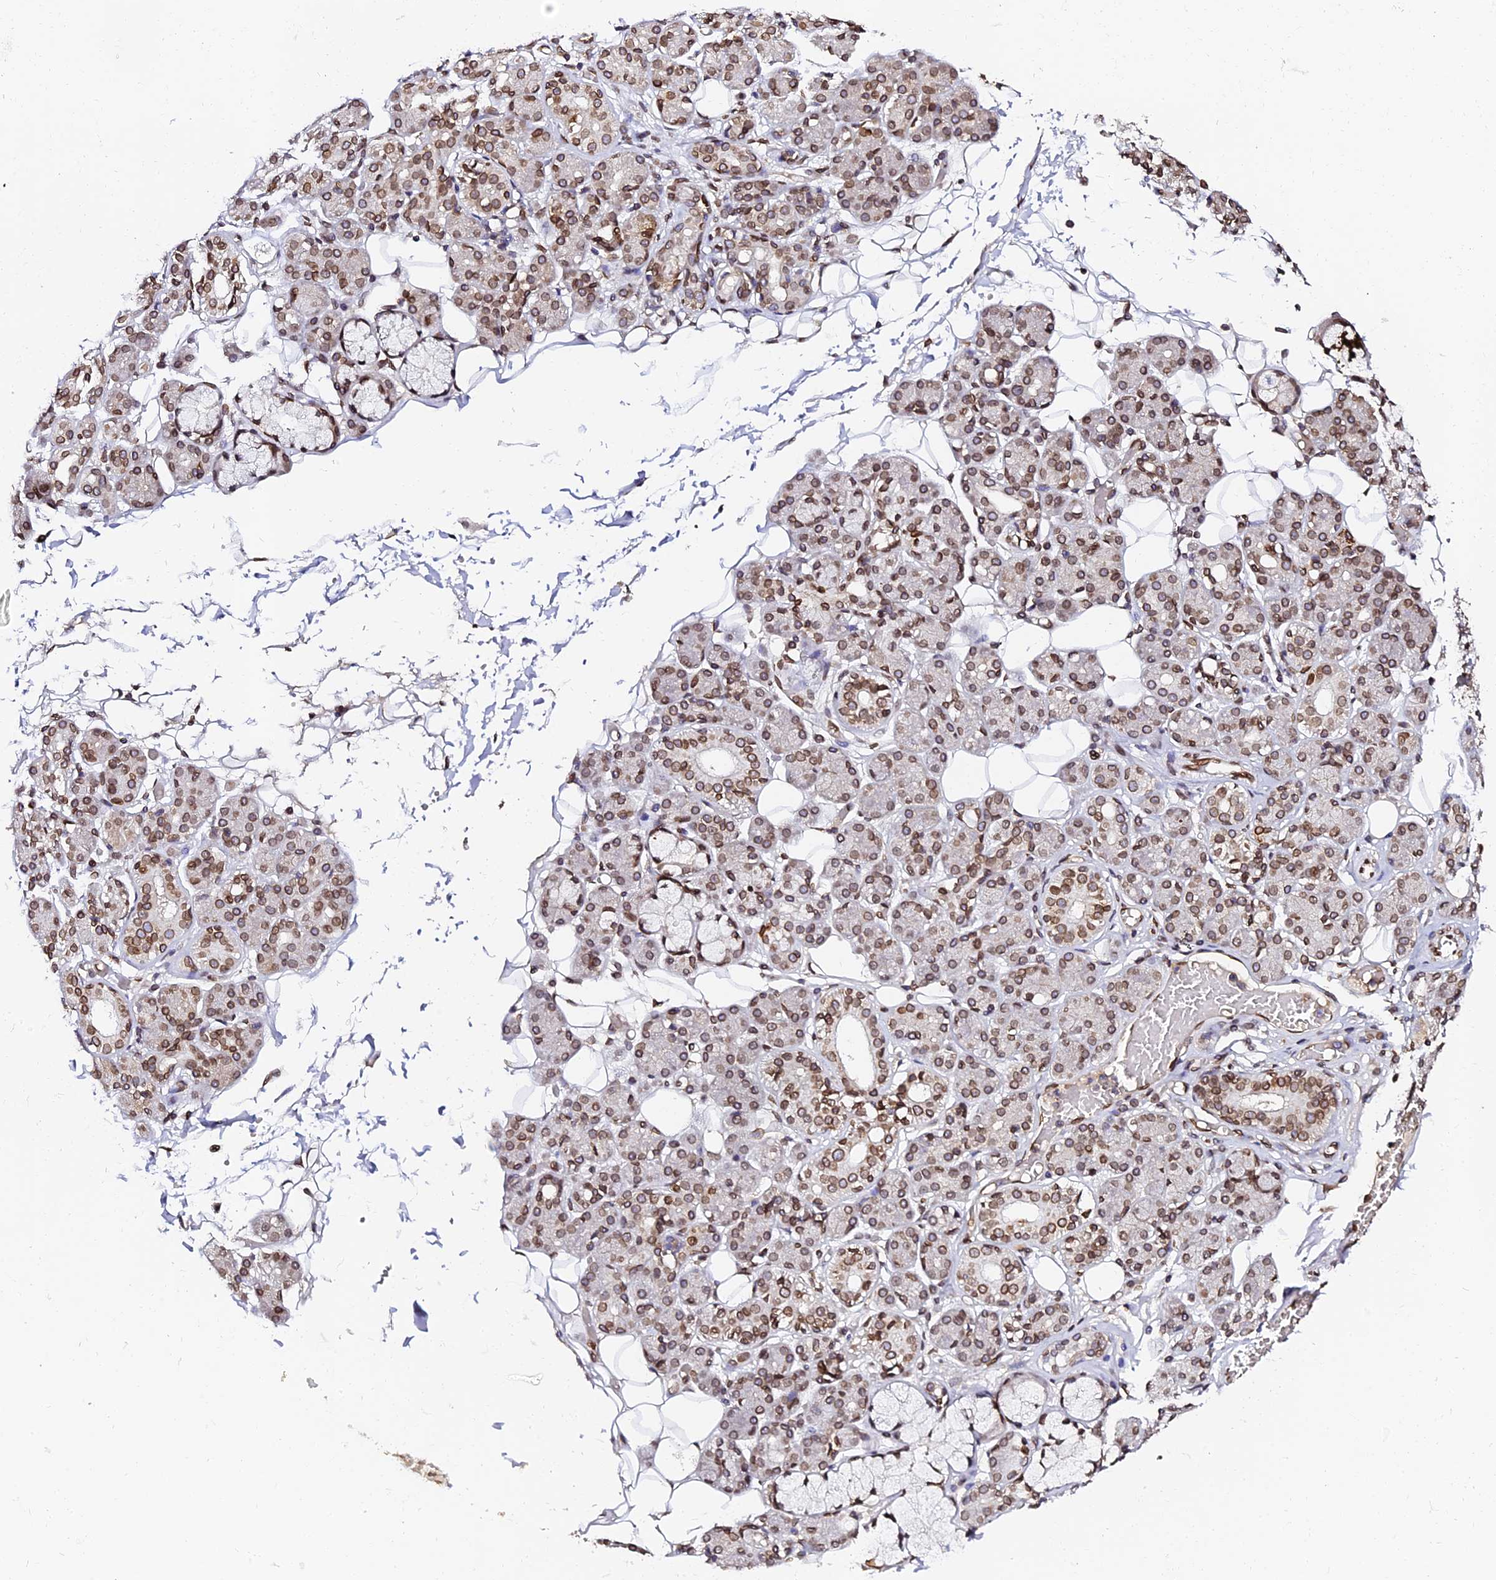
{"staining": {"intensity": "strong", "quantity": ">75%", "location": "cytoplasmic/membranous,nuclear"}, "tissue": "salivary gland", "cell_type": "Glandular cells", "image_type": "normal", "snomed": [{"axis": "morphology", "description": "Normal tissue, NOS"}, {"axis": "topography", "description": "Salivary gland"}], "caption": "Strong cytoplasmic/membranous,nuclear staining for a protein is present in about >75% of glandular cells of unremarkable salivary gland using immunohistochemistry.", "gene": "ANAPC5", "patient": {"sex": "male", "age": 63}}